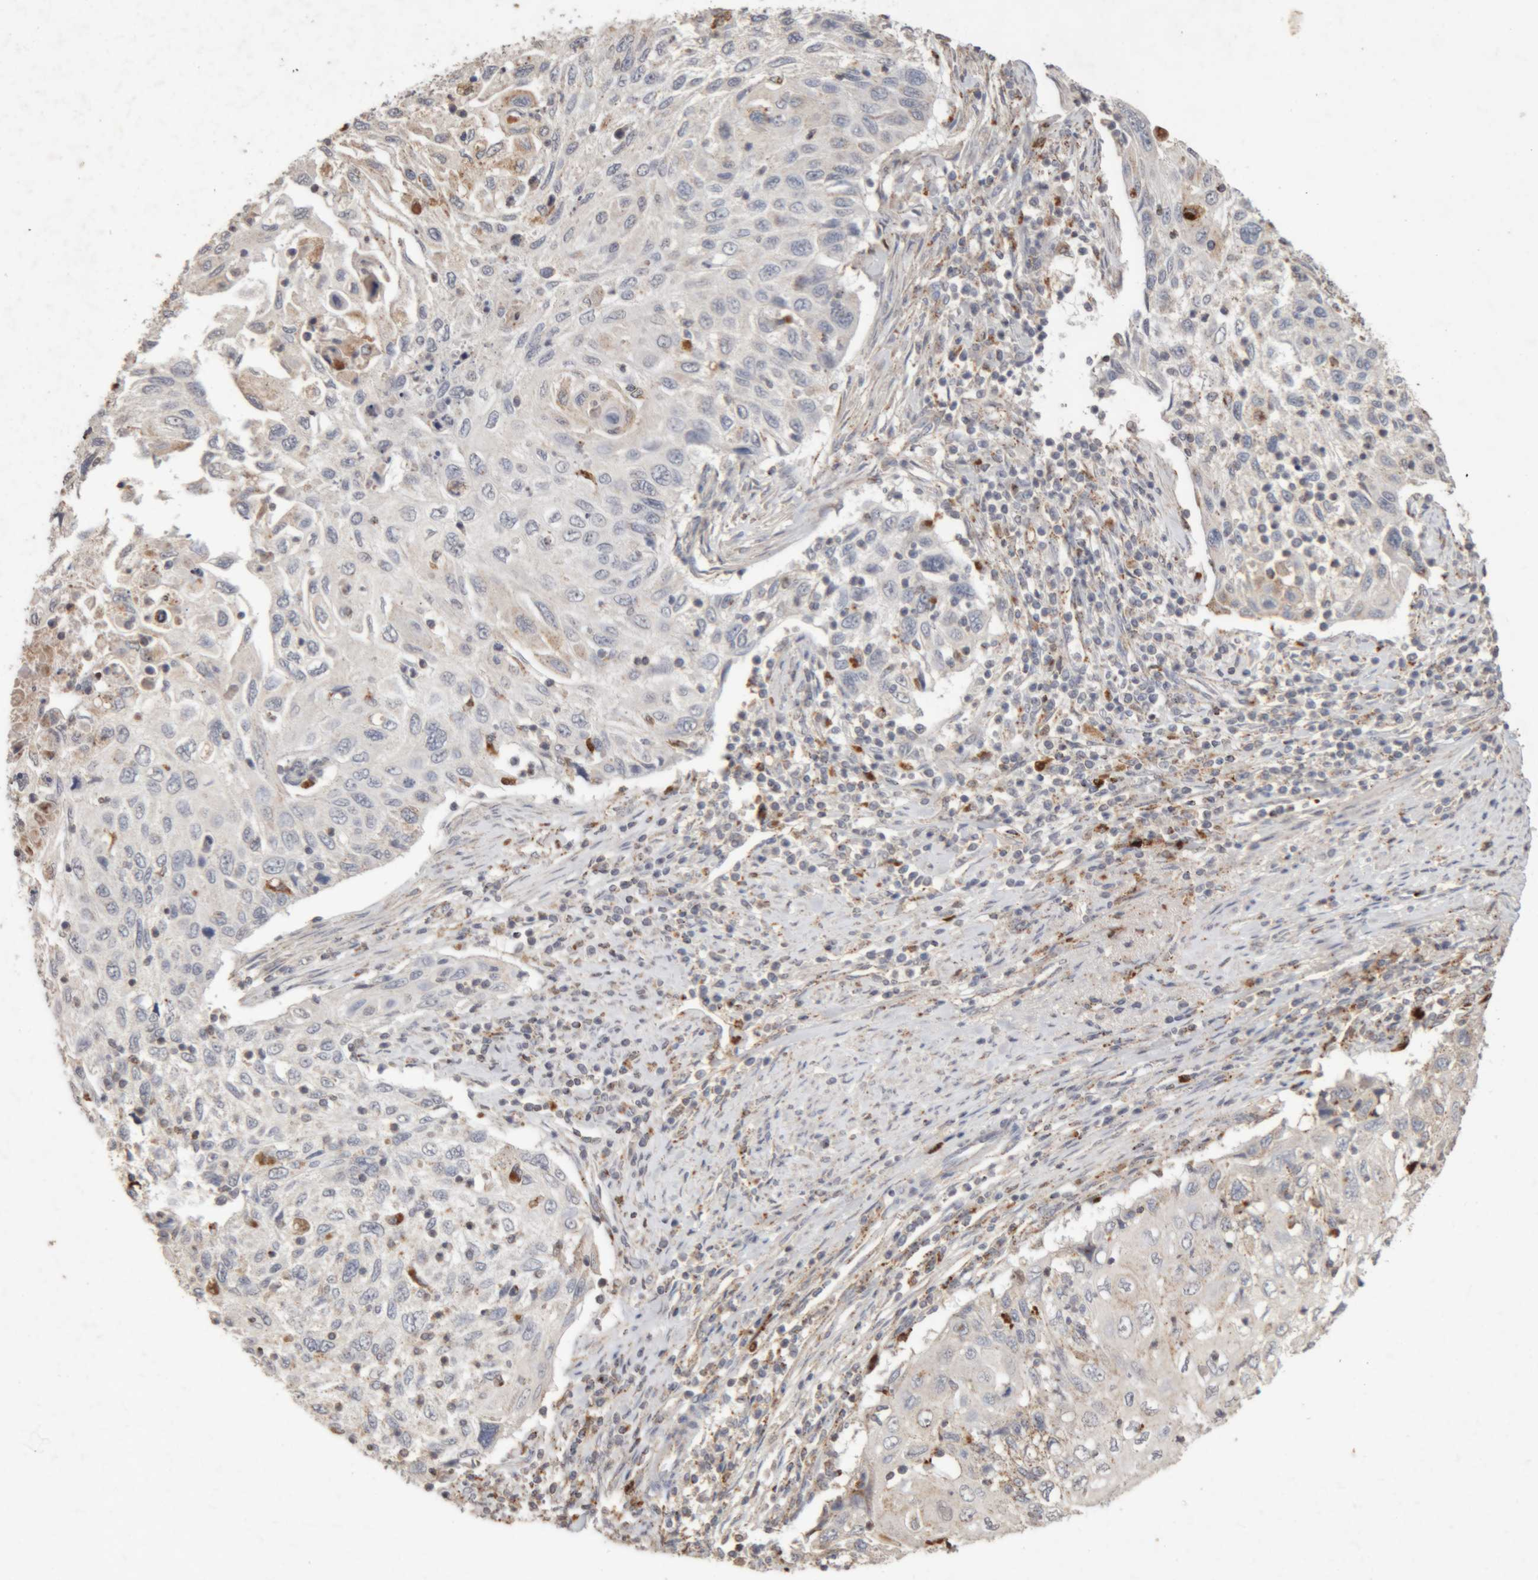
{"staining": {"intensity": "negative", "quantity": "none", "location": "none"}, "tissue": "cervical cancer", "cell_type": "Tumor cells", "image_type": "cancer", "snomed": [{"axis": "morphology", "description": "Squamous cell carcinoma, NOS"}, {"axis": "topography", "description": "Cervix"}], "caption": "Tumor cells are negative for brown protein staining in cervical cancer (squamous cell carcinoma).", "gene": "ARSA", "patient": {"sex": "female", "age": 70}}